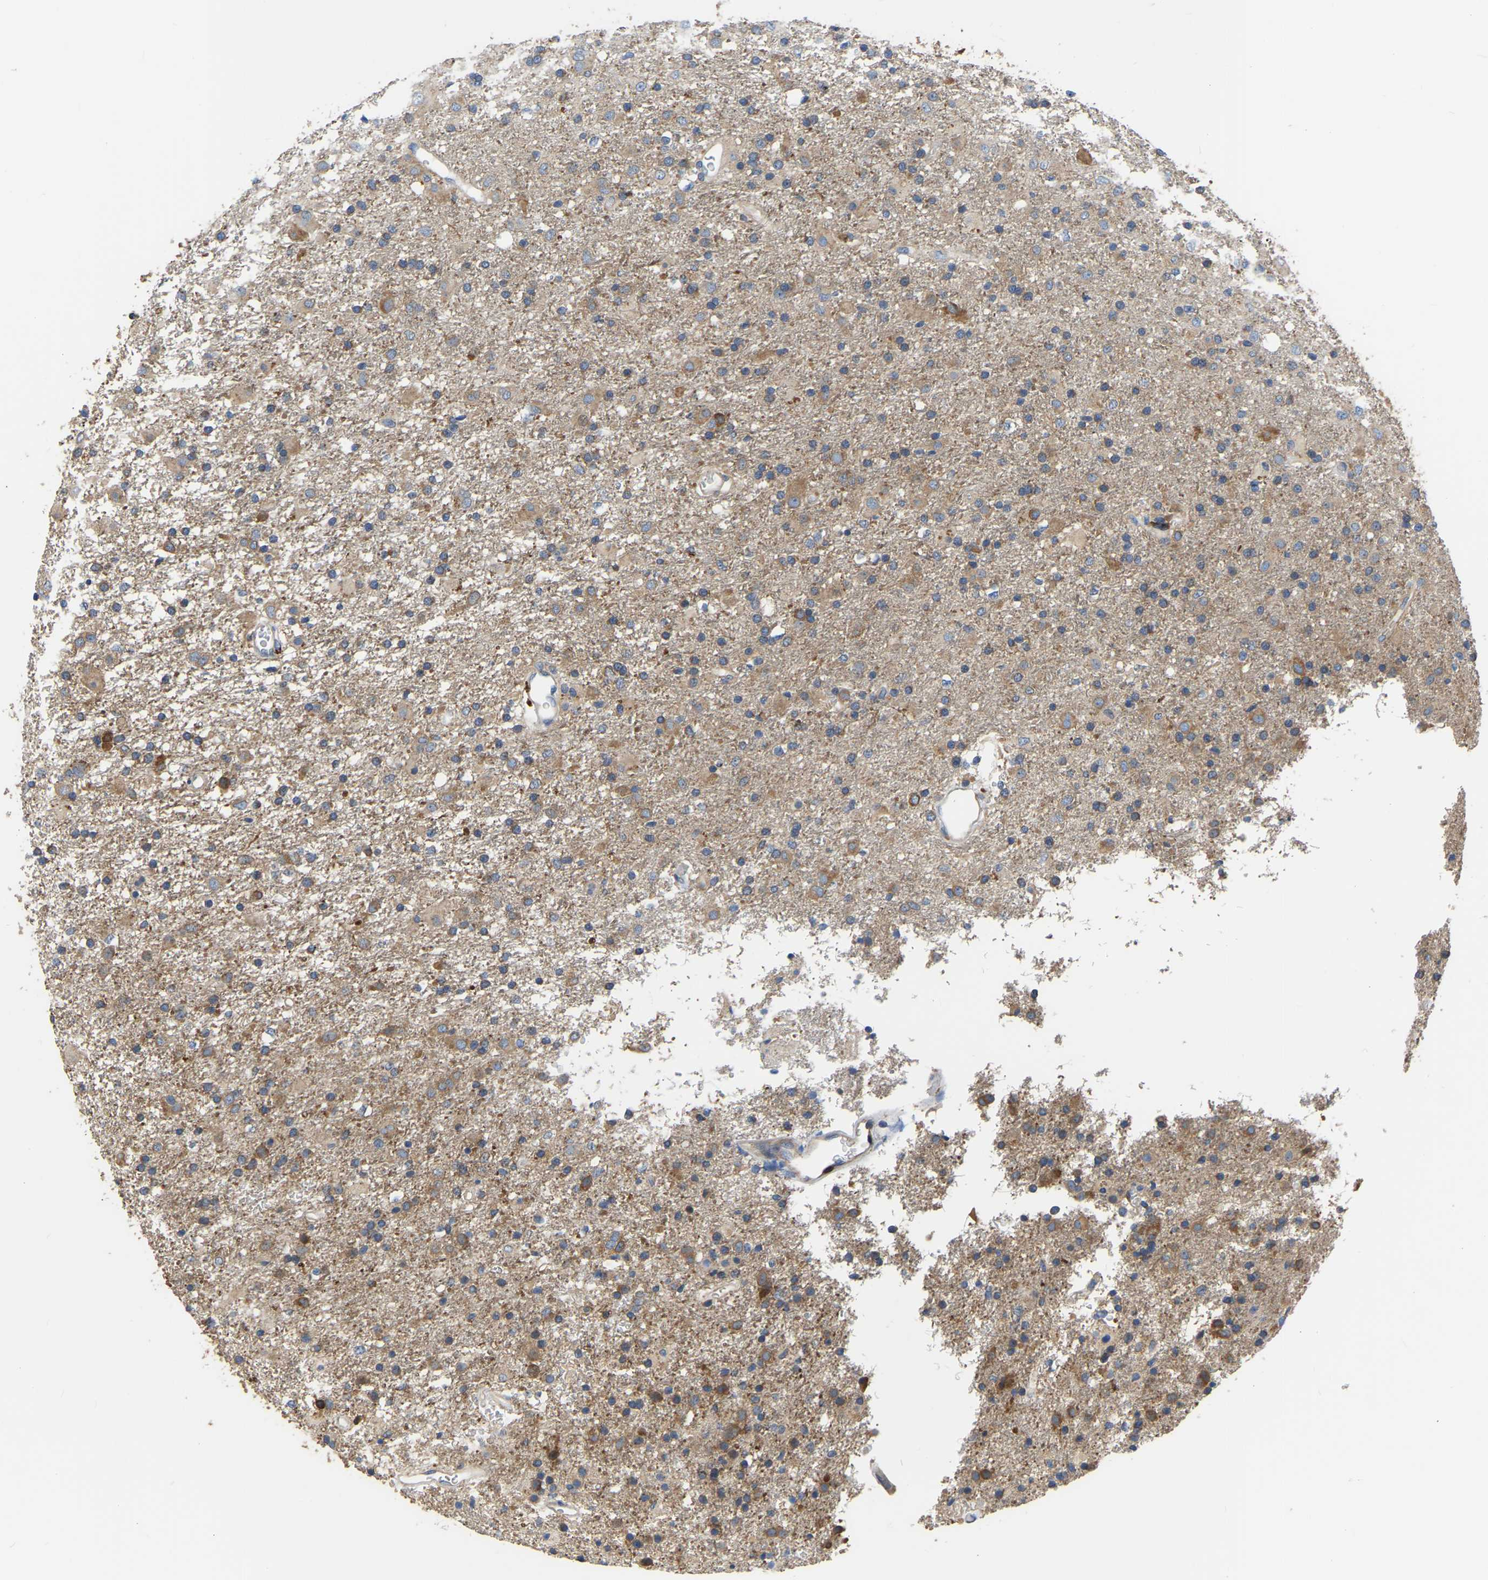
{"staining": {"intensity": "moderate", "quantity": ">75%", "location": "cytoplasmic/membranous"}, "tissue": "glioma", "cell_type": "Tumor cells", "image_type": "cancer", "snomed": [{"axis": "morphology", "description": "Glioma, malignant, Low grade"}, {"axis": "topography", "description": "Brain"}], "caption": "Immunohistochemical staining of human malignant glioma (low-grade) shows moderate cytoplasmic/membranous protein staining in about >75% of tumor cells.", "gene": "GARS1", "patient": {"sex": "male", "age": 65}}